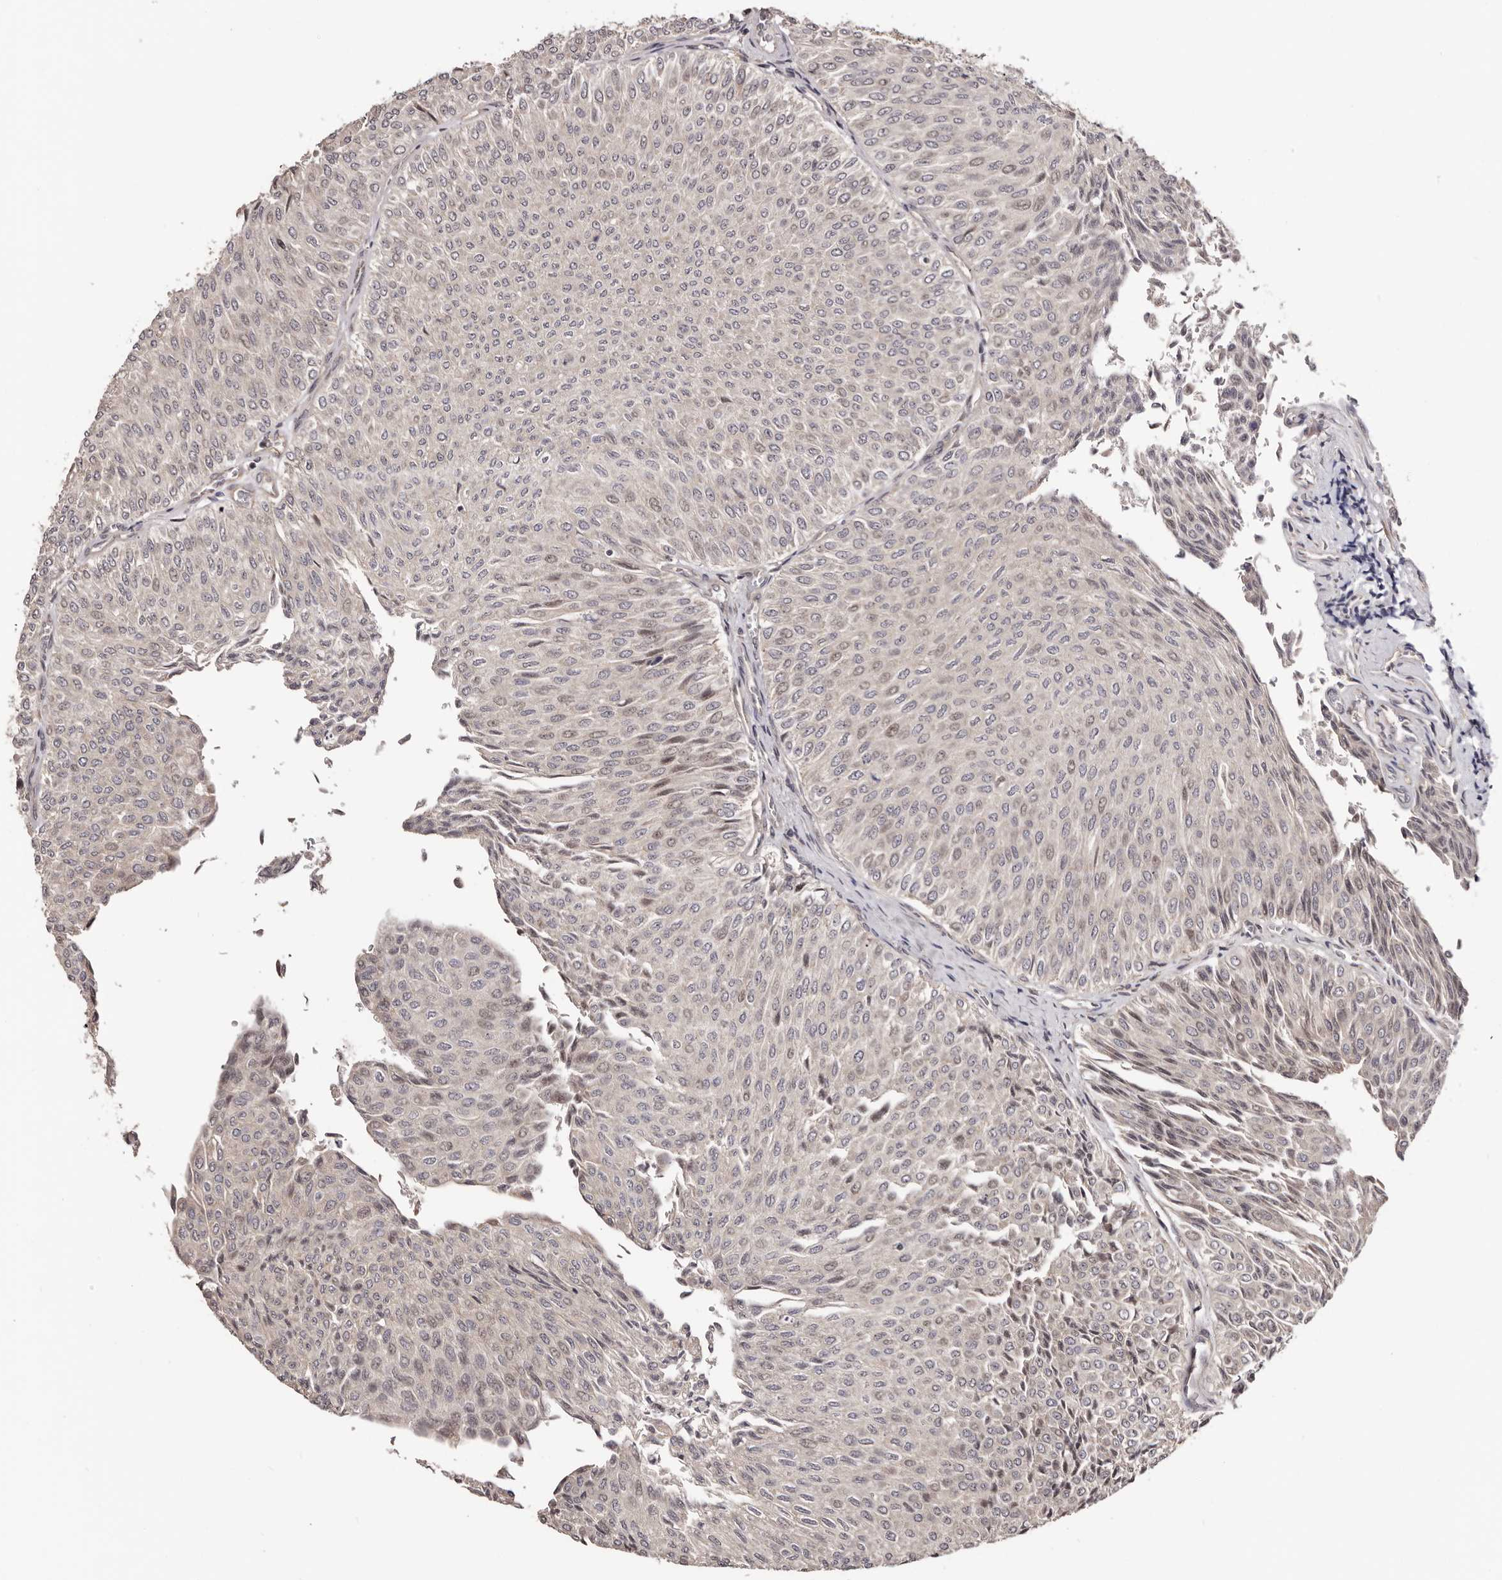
{"staining": {"intensity": "negative", "quantity": "none", "location": "none"}, "tissue": "urothelial cancer", "cell_type": "Tumor cells", "image_type": "cancer", "snomed": [{"axis": "morphology", "description": "Urothelial carcinoma, Low grade"}, {"axis": "topography", "description": "Urinary bladder"}], "caption": "Urothelial cancer was stained to show a protein in brown. There is no significant staining in tumor cells.", "gene": "NOL12", "patient": {"sex": "male", "age": 78}}